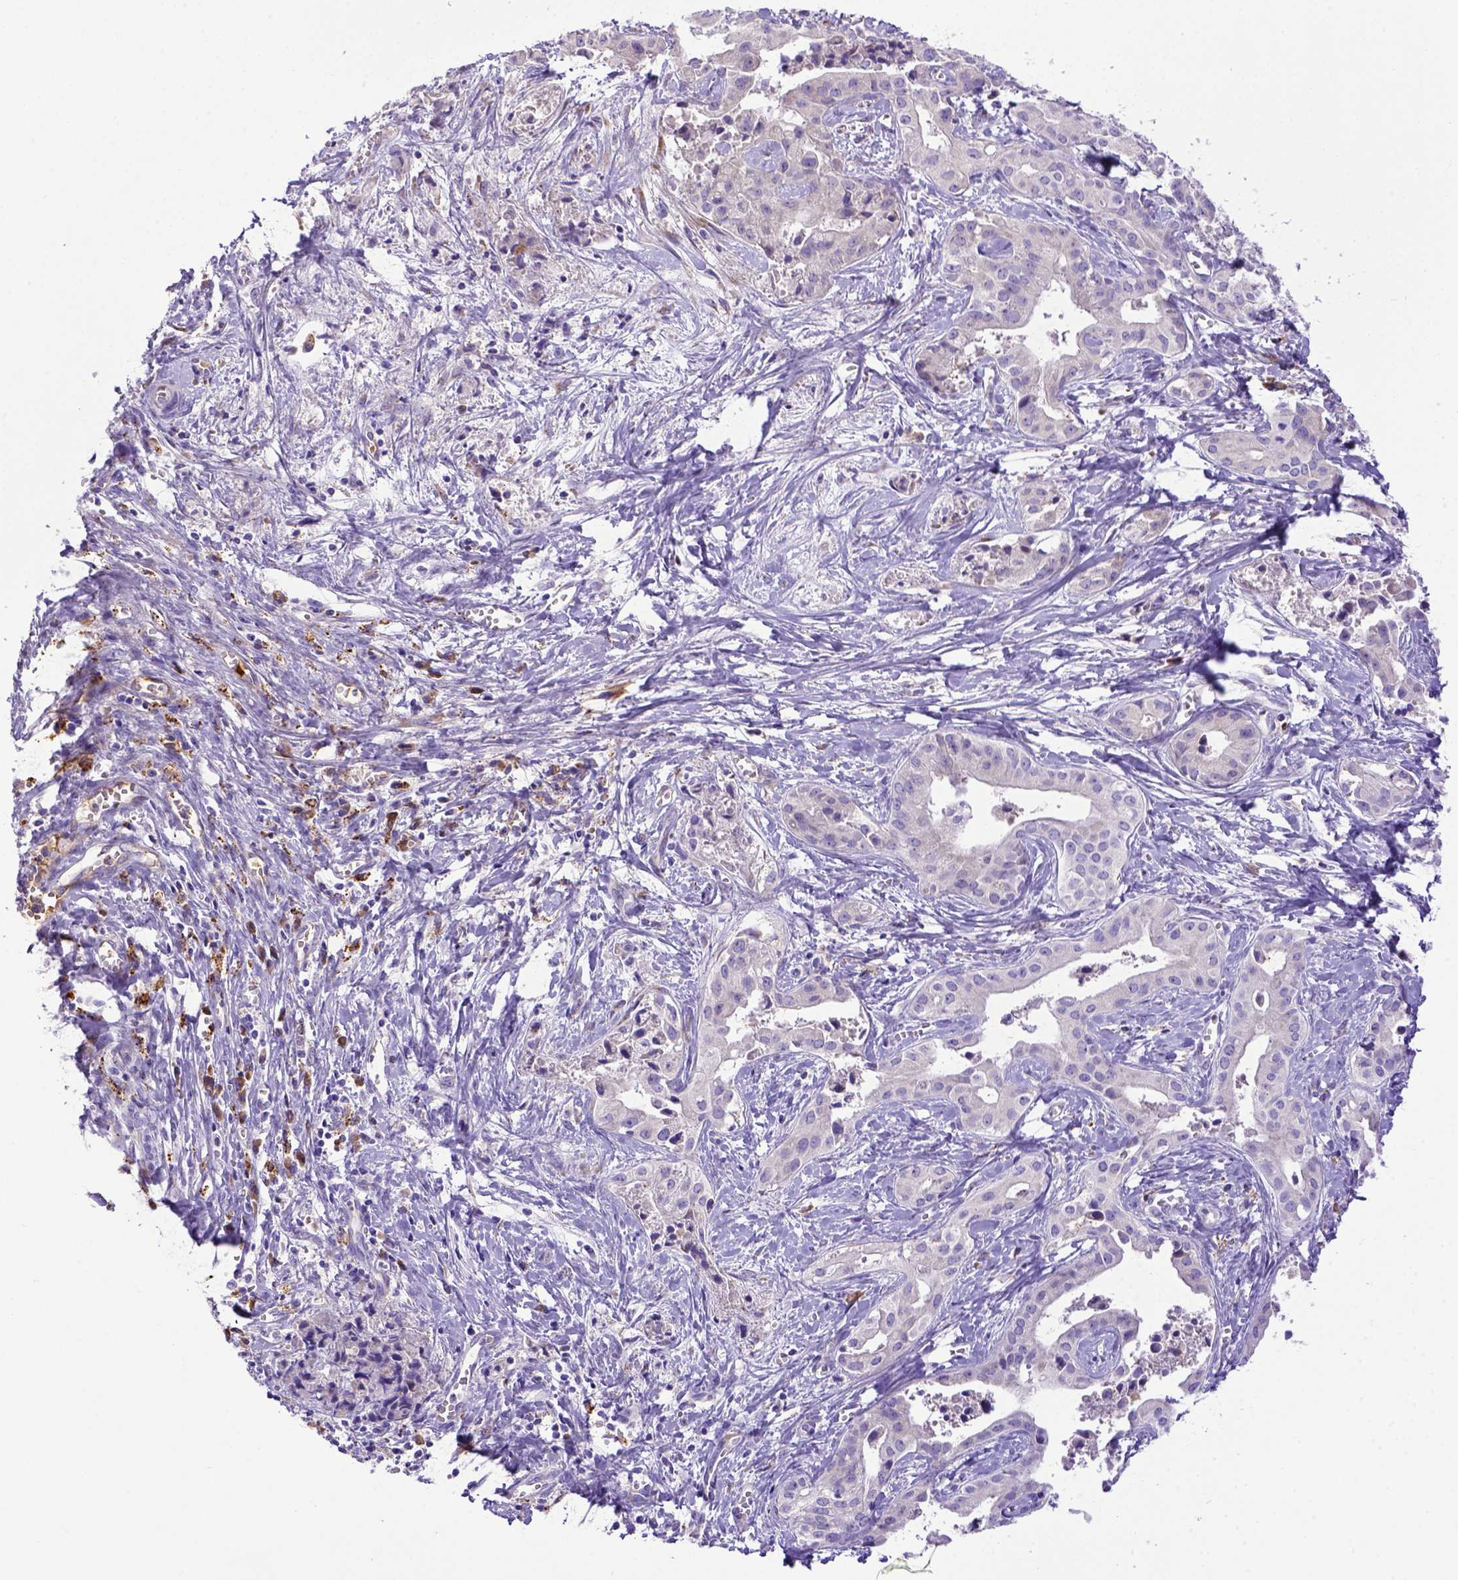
{"staining": {"intensity": "negative", "quantity": "none", "location": "none"}, "tissue": "liver cancer", "cell_type": "Tumor cells", "image_type": "cancer", "snomed": [{"axis": "morphology", "description": "Cholangiocarcinoma"}, {"axis": "topography", "description": "Liver"}], "caption": "Tumor cells show no significant positivity in cholangiocarcinoma (liver).", "gene": "CFAP300", "patient": {"sex": "female", "age": 65}}